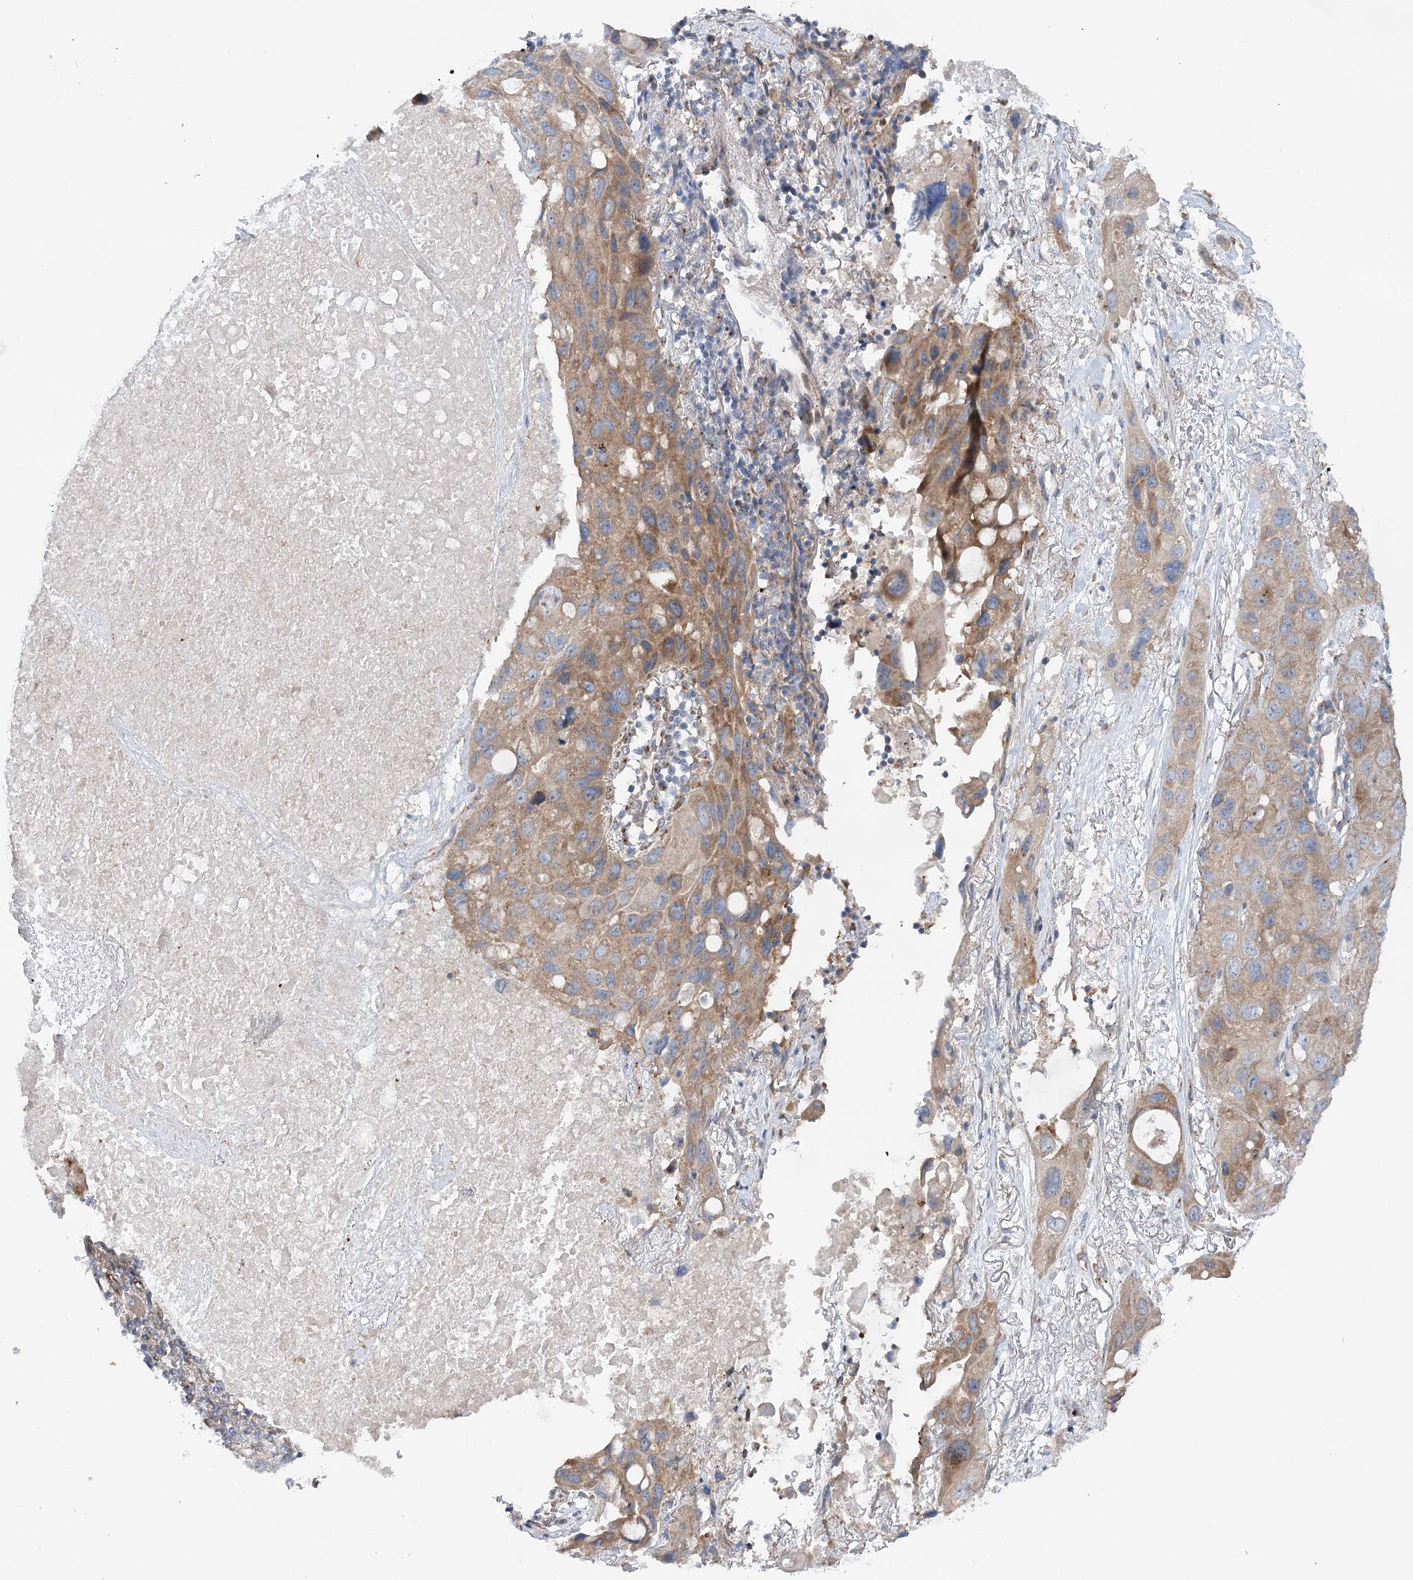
{"staining": {"intensity": "moderate", "quantity": ">75%", "location": "cytoplasmic/membranous"}, "tissue": "lung cancer", "cell_type": "Tumor cells", "image_type": "cancer", "snomed": [{"axis": "morphology", "description": "Squamous cell carcinoma, NOS"}, {"axis": "topography", "description": "Lung"}], "caption": "Lung cancer (squamous cell carcinoma) stained with IHC reveals moderate cytoplasmic/membranous expression in approximately >75% of tumor cells.", "gene": "SCN11A", "patient": {"sex": "female", "age": 73}}